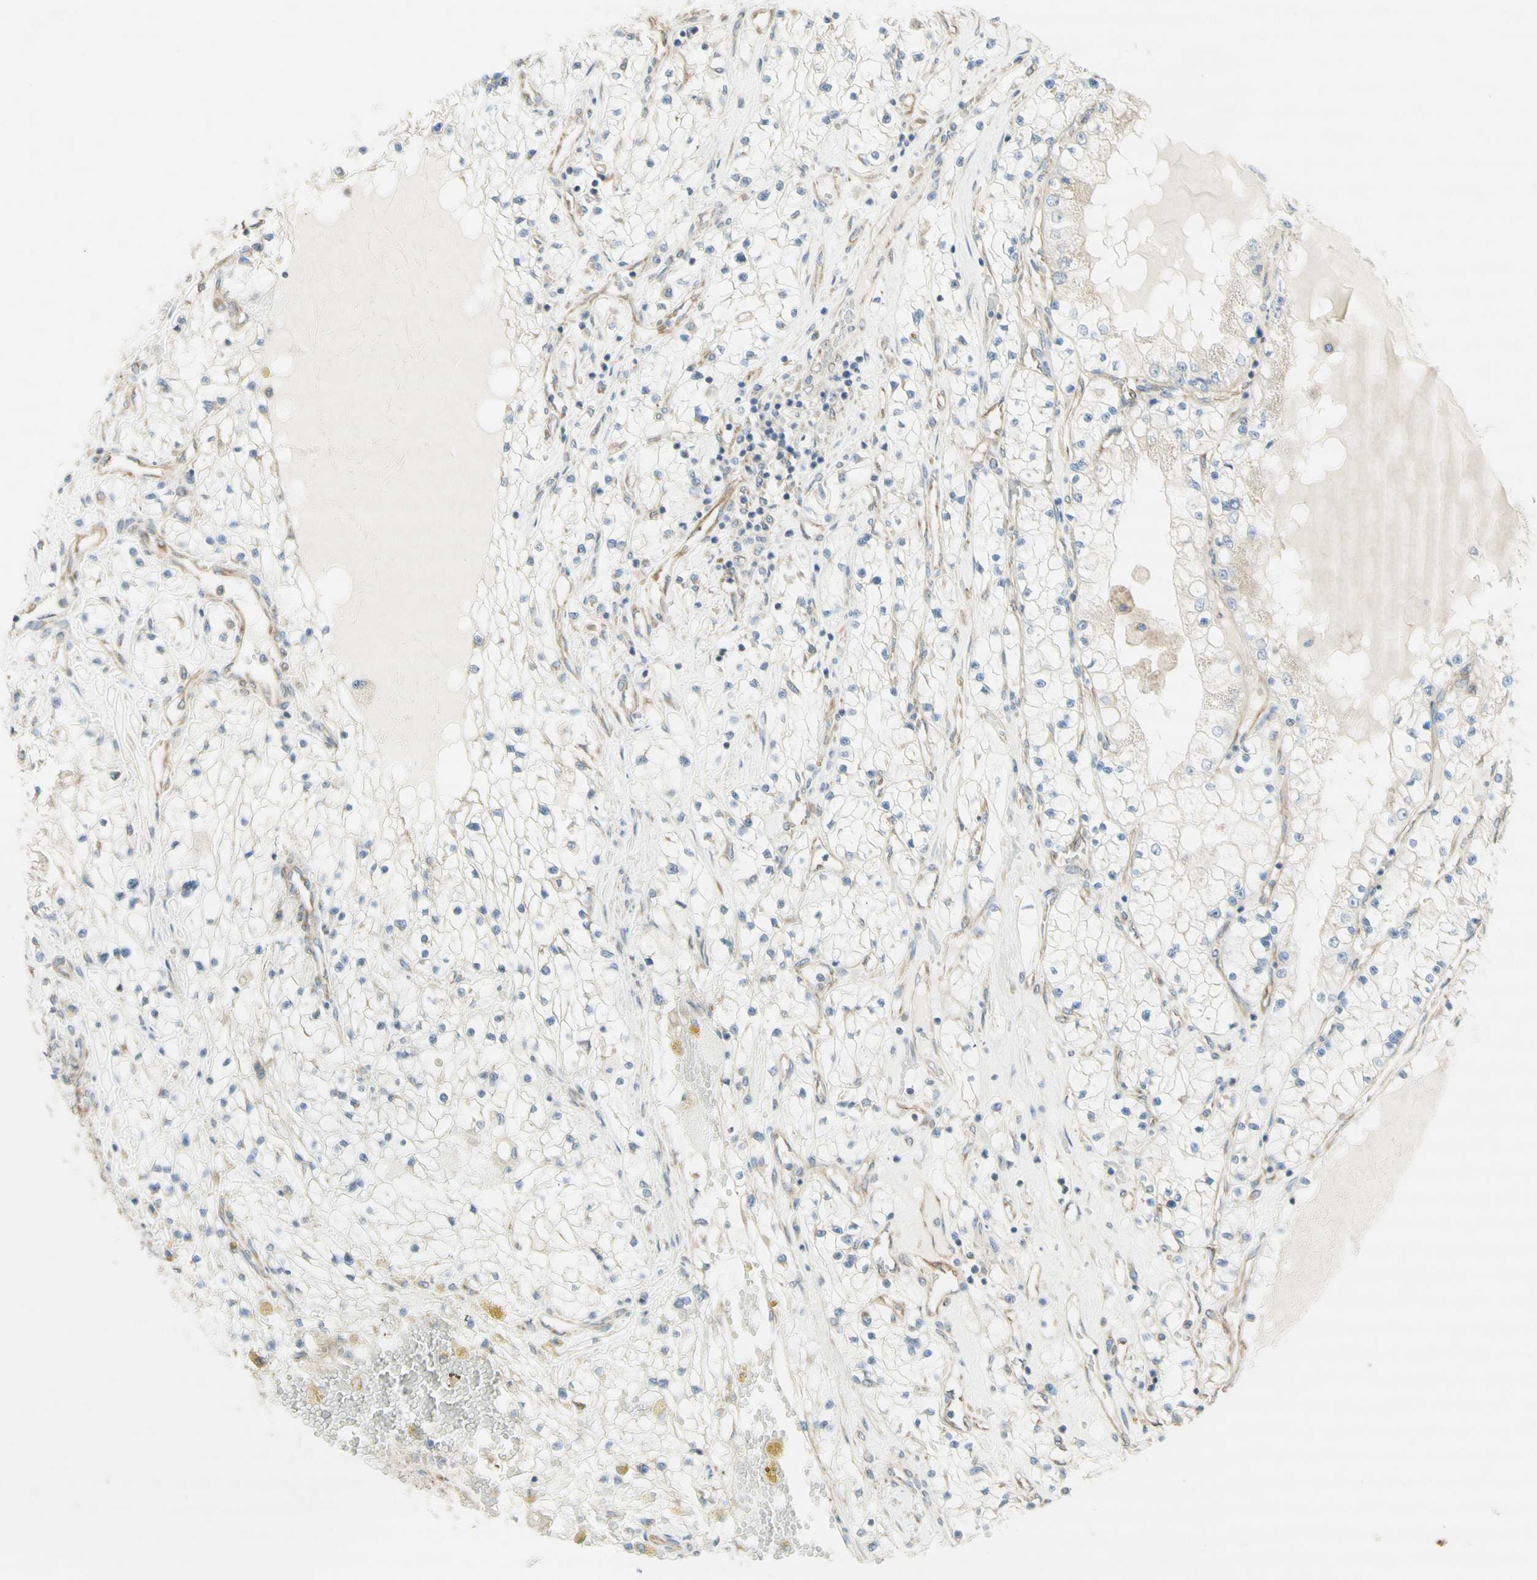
{"staining": {"intensity": "negative", "quantity": "none", "location": "none"}, "tissue": "renal cancer", "cell_type": "Tumor cells", "image_type": "cancer", "snomed": [{"axis": "morphology", "description": "Adenocarcinoma, NOS"}, {"axis": "topography", "description": "Kidney"}], "caption": "An immunohistochemistry (IHC) photomicrograph of renal cancer is shown. There is no staining in tumor cells of renal cancer.", "gene": "DYNC1H1", "patient": {"sex": "male", "age": 68}}